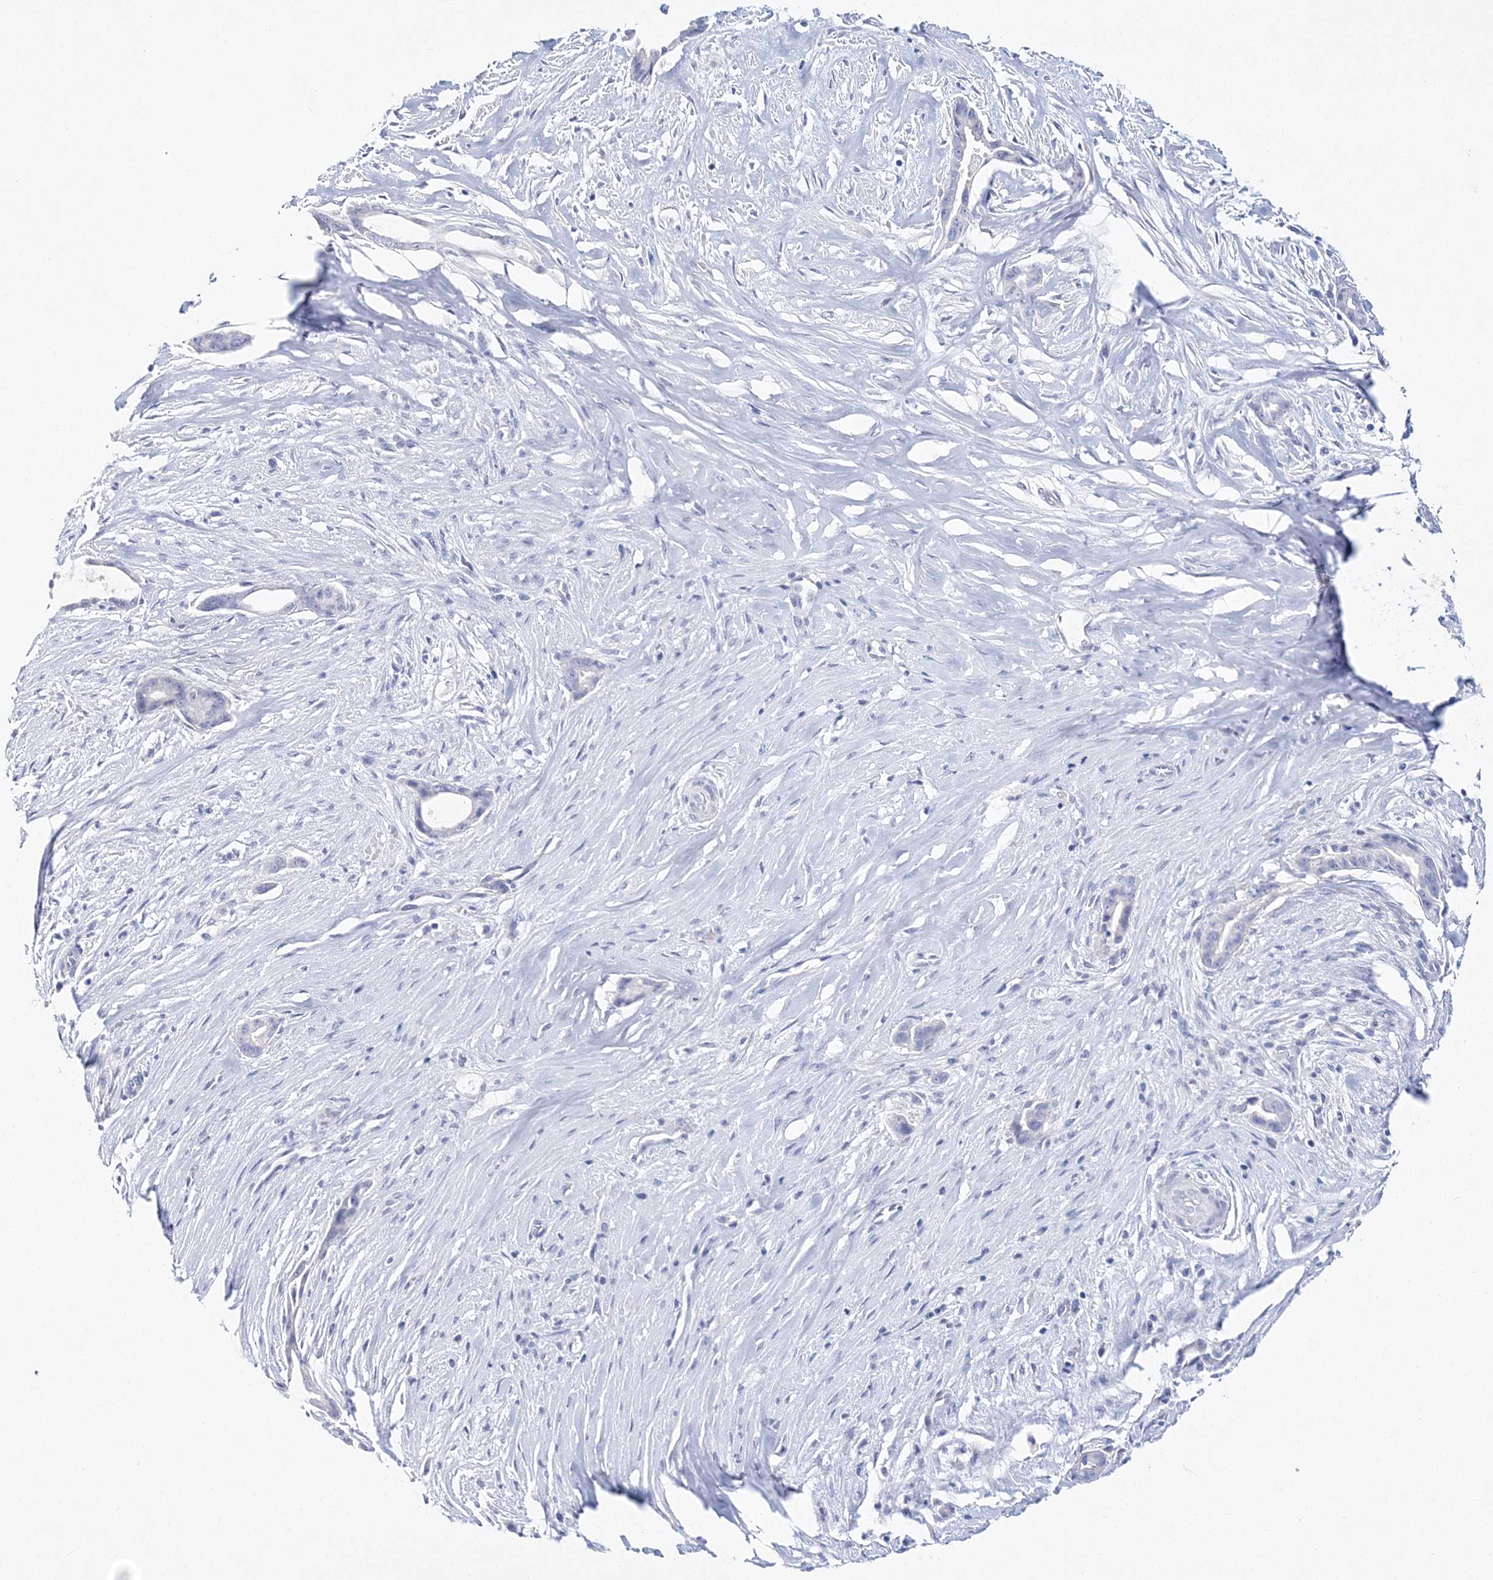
{"staining": {"intensity": "negative", "quantity": "none", "location": "none"}, "tissue": "liver cancer", "cell_type": "Tumor cells", "image_type": "cancer", "snomed": [{"axis": "morphology", "description": "Cholangiocarcinoma"}, {"axis": "topography", "description": "Liver"}], "caption": "A photomicrograph of human liver cholangiocarcinoma is negative for staining in tumor cells.", "gene": "MYOZ2", "patient": {"sex": "female", "age": 55}}